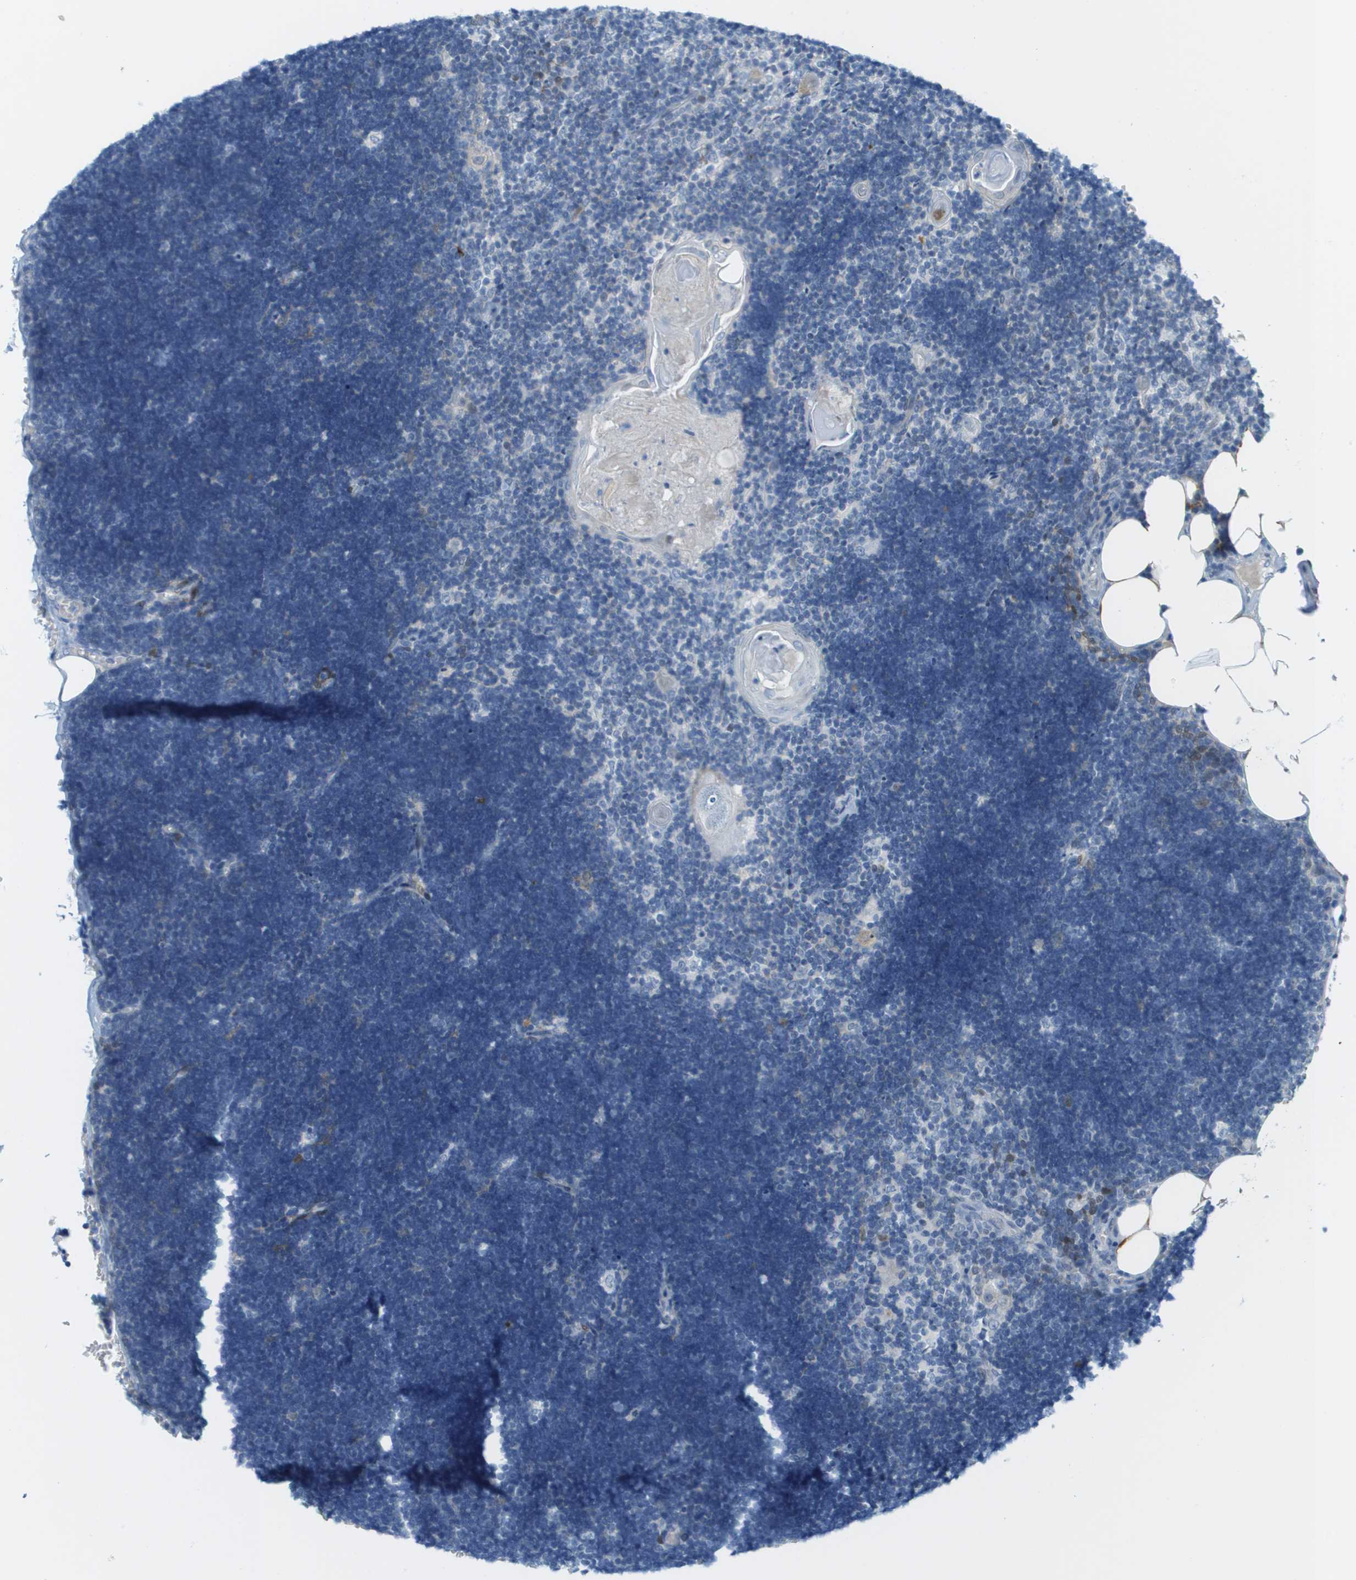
{"staining": {"intensity": "negative", "quantity": "none", "location": "none"}, "tissue": "lymph node", "cell_type": "Germinal center cells", "image_type": "normal", "snomed": [{"axis": "morphology", "description": "Normal tissue, NOS"}, {"axis": "topography", "description": "Lymph node"}], "caption": "Micrograph shows no significant protein positivity in germinal center cells of benign lymph node. (Immunohistochemistry (ihc), brightfield microscopy, high magnification).", "gene": "CUL9", "patient": {"sex": "male", "age": 33}}